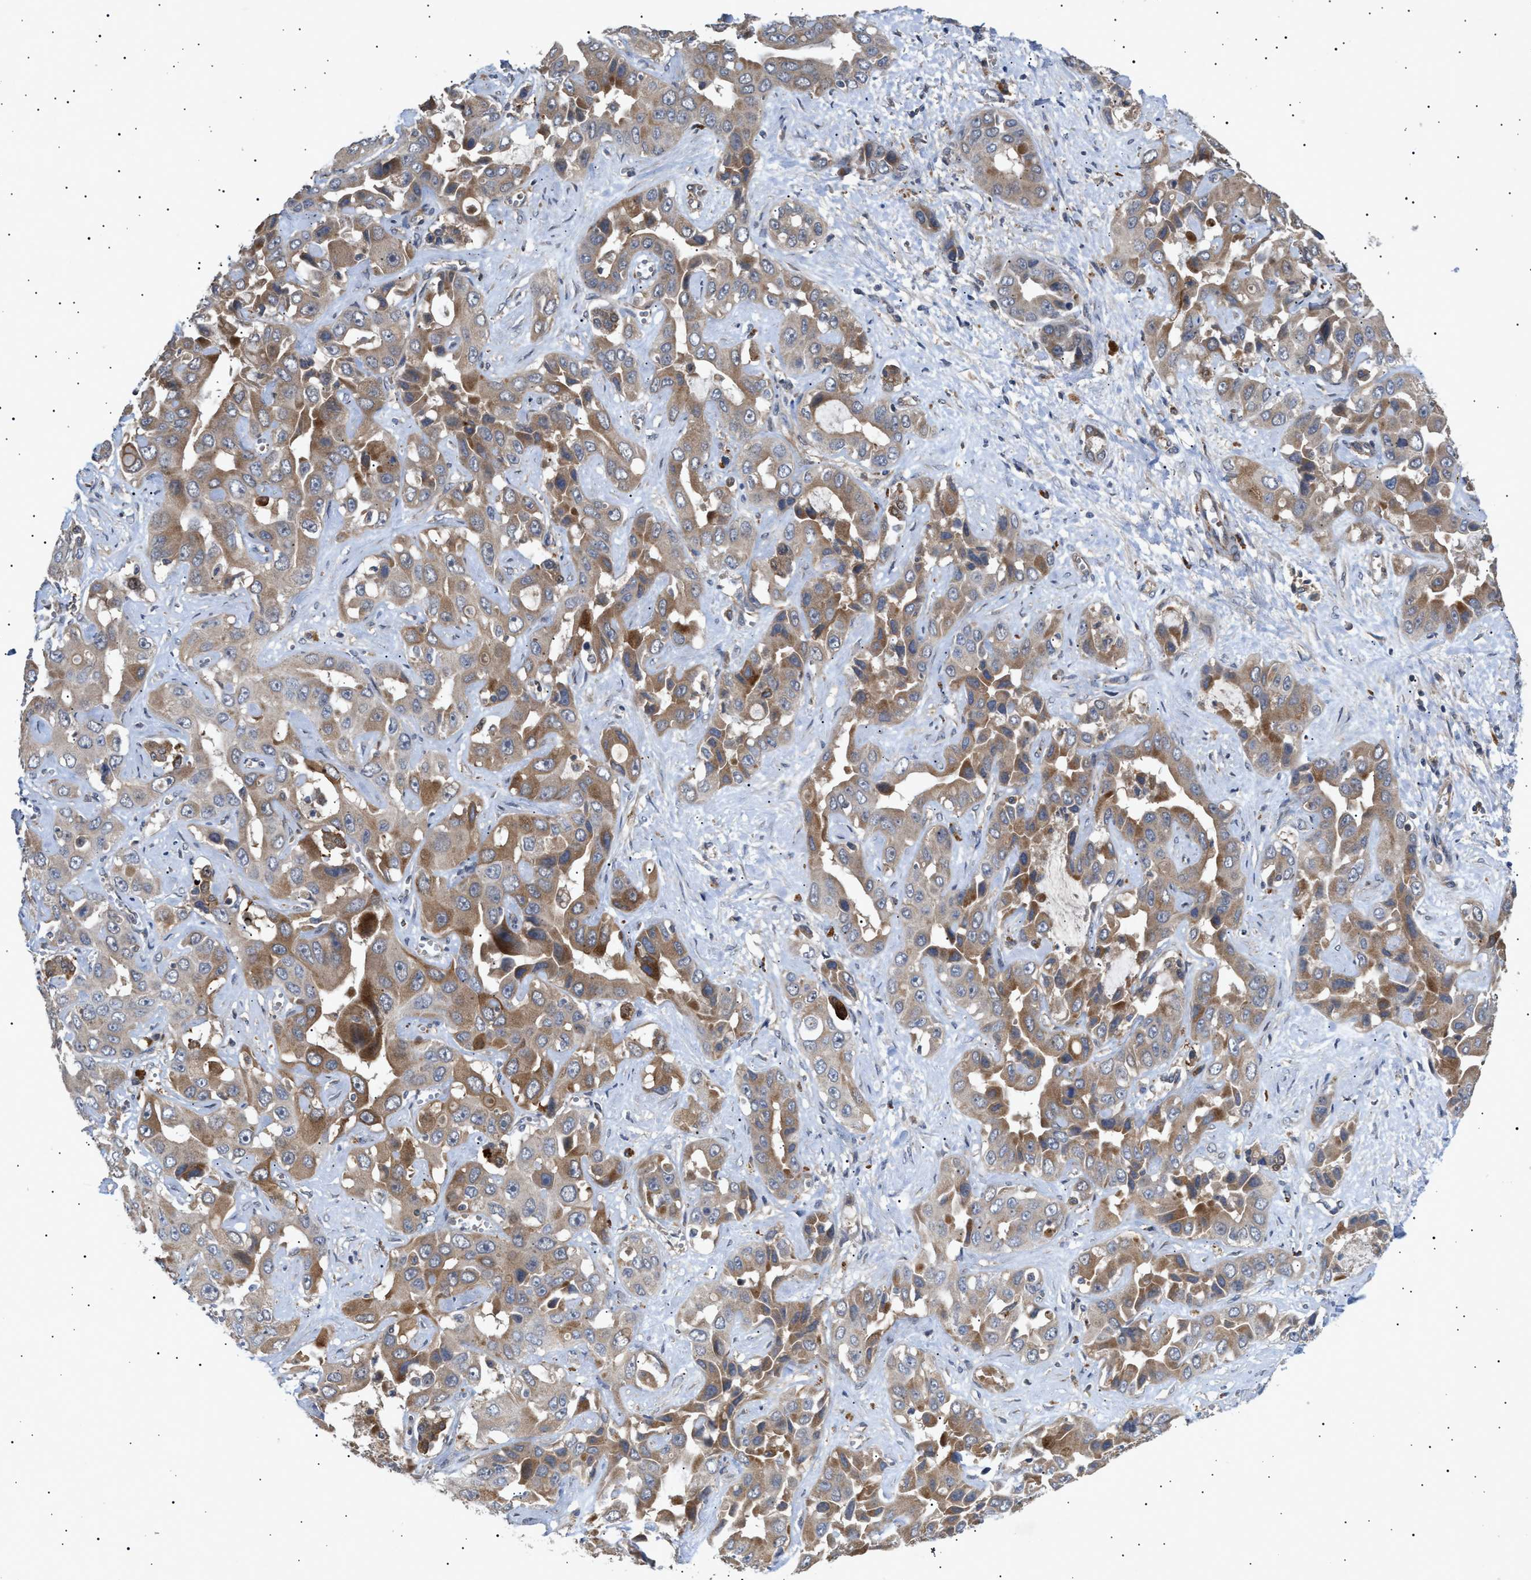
{"staining": {"intensity": "moderate", "quantity": ">75%", "location": "cytoplasmic/membranous"}, "tissue": "liver cancer", "cell_type": "Tumor cells", "image_type": "cancer", "snomed": [{"axis": "morphology", "description": "Cholangiocarcinoma"}, {"axis": "topography", "description": "Liver"}], "caption": "This is an image of IHC staining of liver cholangiocarcinoma, which shows moderate expression in the cytoplasmic/membranous of tumor cells.", "gene": "SIRT5", "patient": {"sex": "female", "age": 52}}